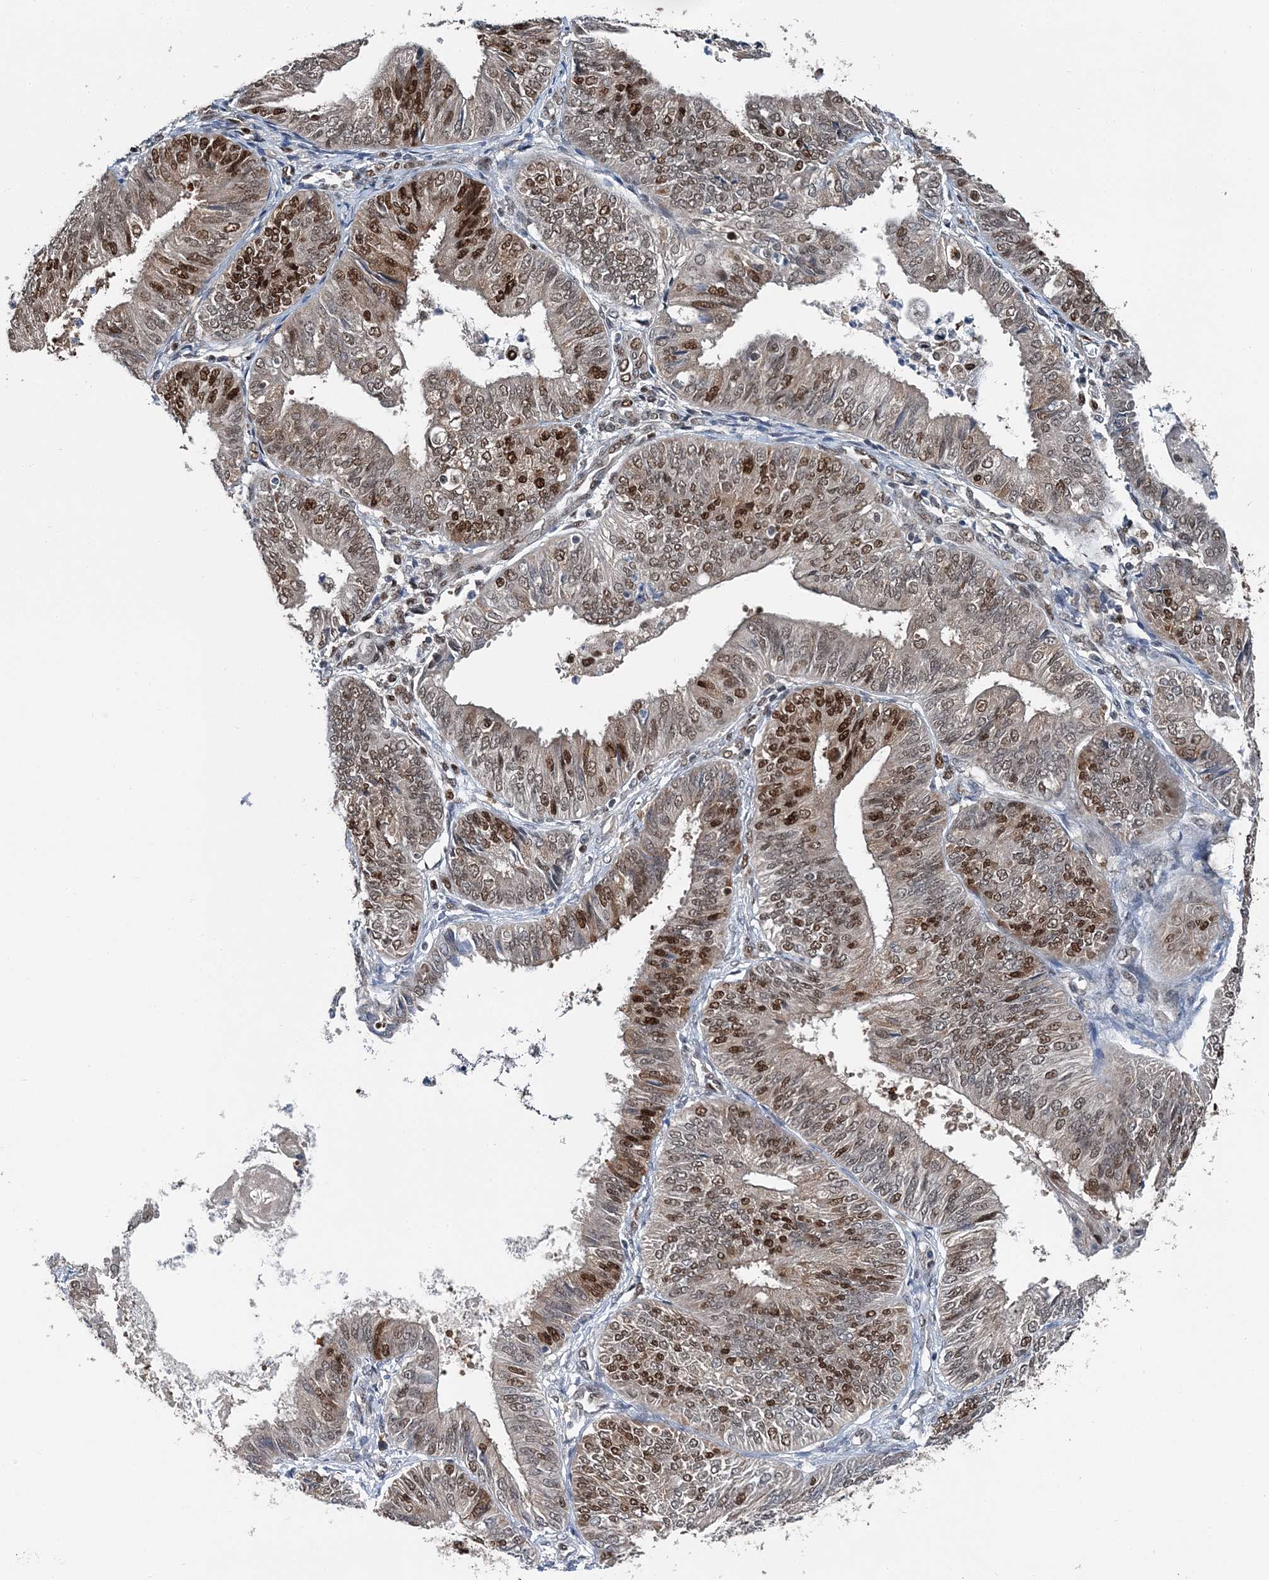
{"staining": {"intensity": "strong", "quantity": "25%-75%", "location": "nuclear"}, "tissue": "endometrial cancer", "cell_type": "Tumor cells", "image_type": "cancer", "snomed": [{"axis": "morphology", "description": "Adenocarcinoma, NOS"}, {"axis": "topography", "description": "Endometrium"}], "caption": "Immunohistochemical staining of human adenocarcinoma (endometrial) exhibits strong nuclear protein positivity in approximately 25%-75% of tumor cells.", "gene": "HAT1", "patient": {"sex": "female", "age": 58}}